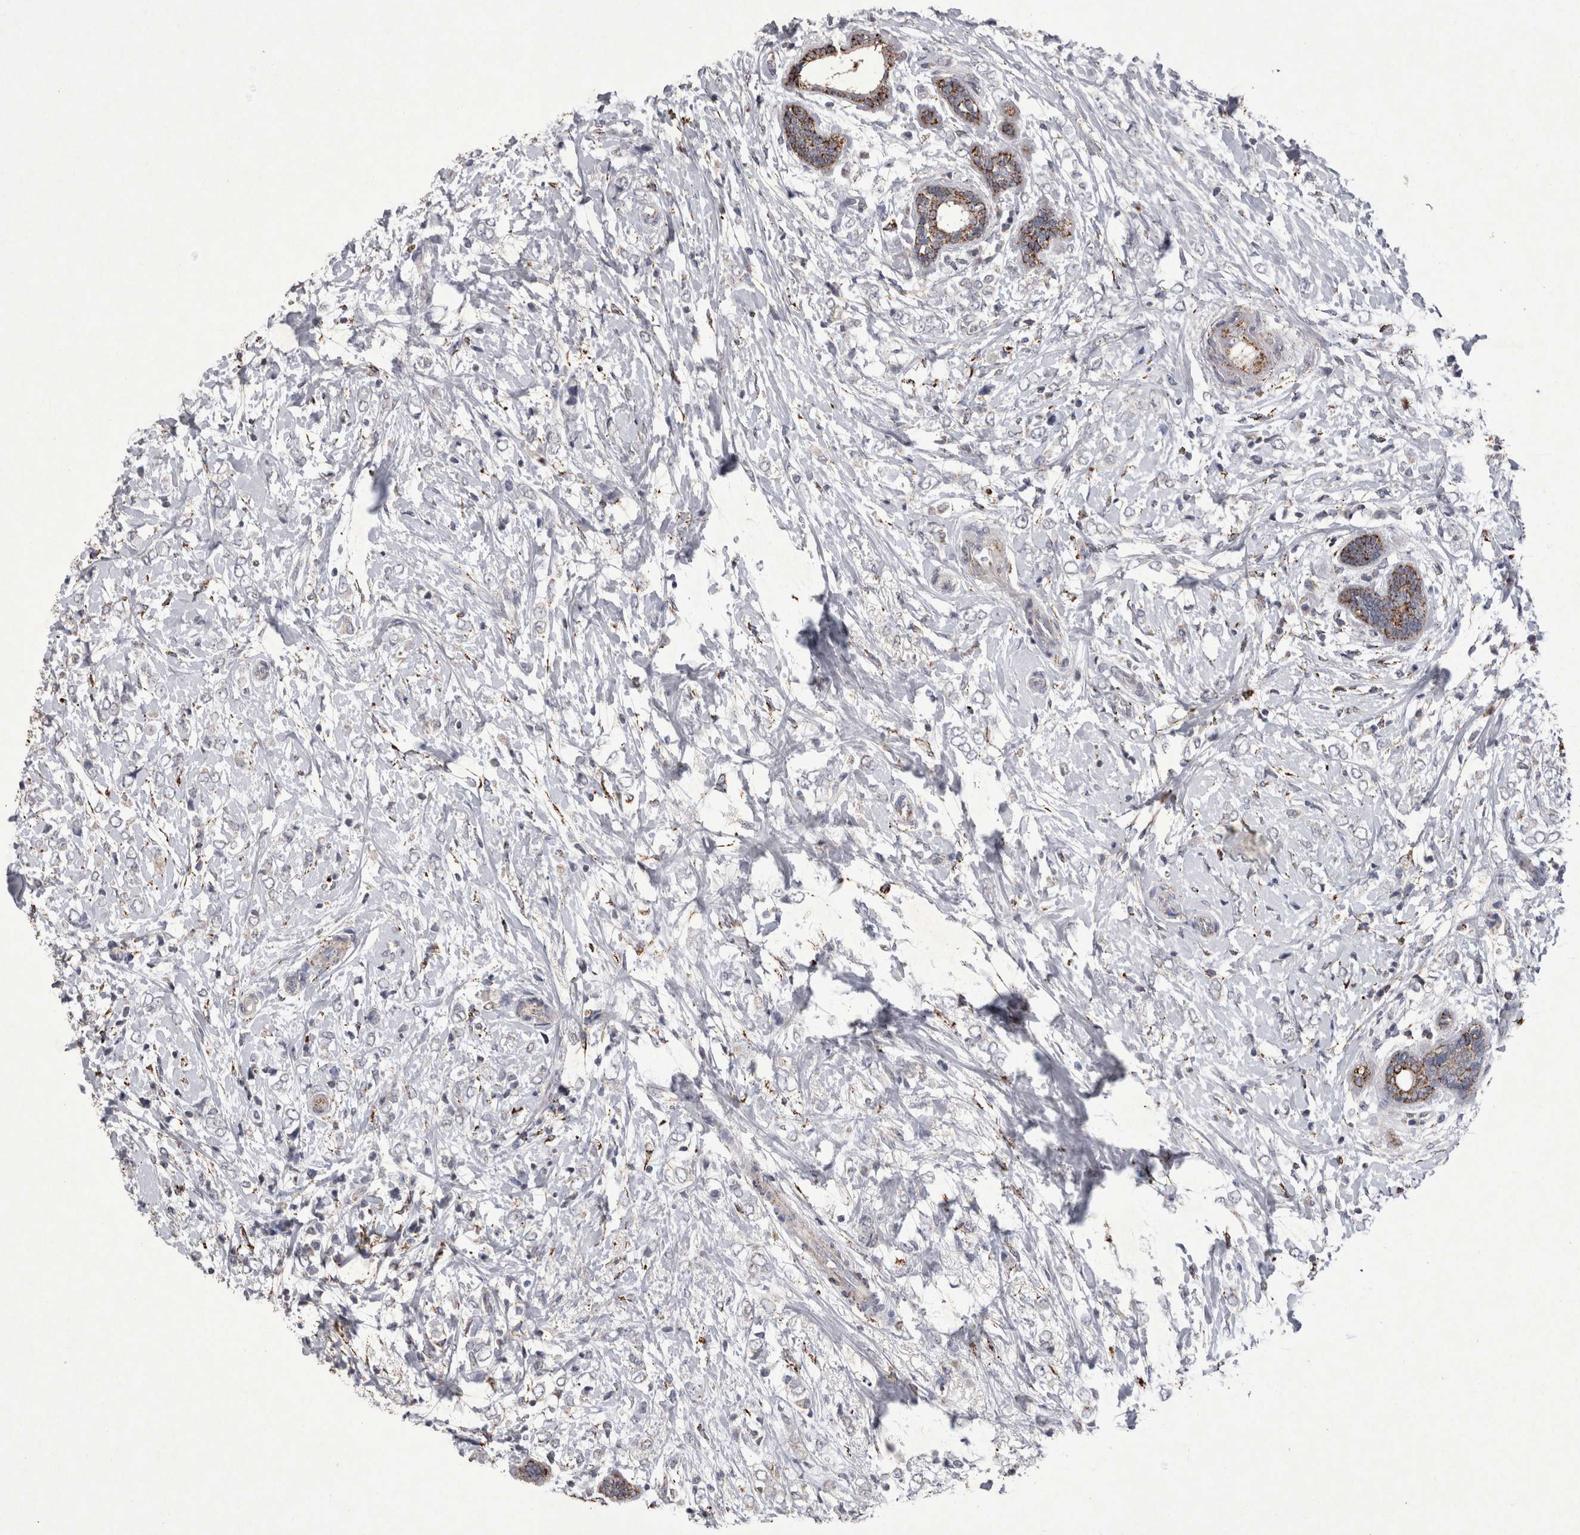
{"staining": {"intensity": "negative", "quantity": "none", "location": "none"}, "tissue": "breast cancer", "cell_type": "Tumor cells", "image_type": "cancer", "snomed": [{"axis": "morphology", "description": "Normal tissue, NOS"}, {"axis": "morphology", "description": "Lobular carcinoma"}, {"axis": "topography", "description": "Breast"}], "caption": "This is an immunohistochemistry image of human breast cancer. There is no staining in tumor cells.", "gene": "DKK3", "patient": {"sex": "female", "age": 47}}